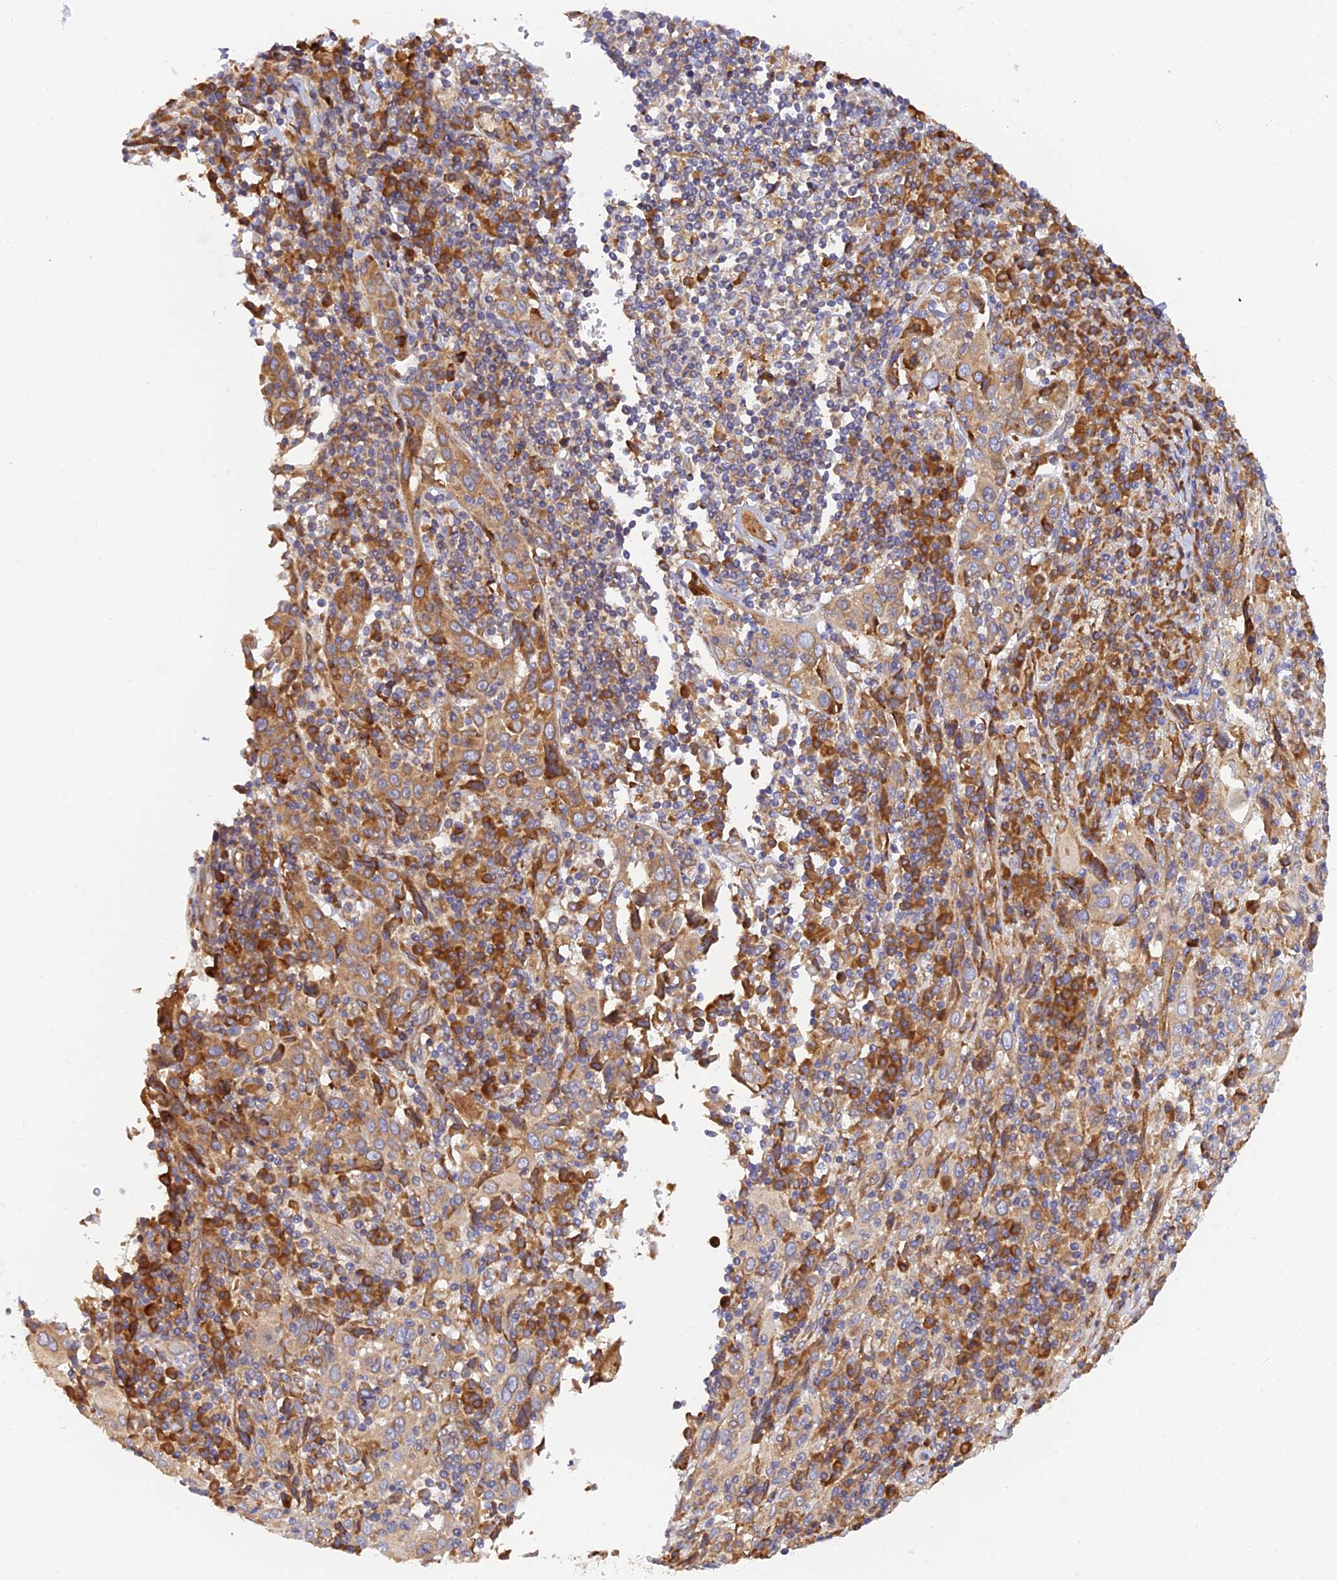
{"staining": {"intensity": "strong", "quantity": "25%-75%", "location": "cytoplasmic/membranous"}, "tissue": "cervical cancer", "cell_type": "Tumor cells", "image_type": "cancer", "snomed": [{"axis": "morphology", "description": "Squamous cell carcinoma, NOS"}, {"axis": "topography", "description": "Cervix"}], "caption": "Cervical cancer stained for a protein demonstrates strong cytoplasmic/membranous positivity in tumor cells.", "gene": "RPL5", "patient": {"sex": "female", "age": 46}}